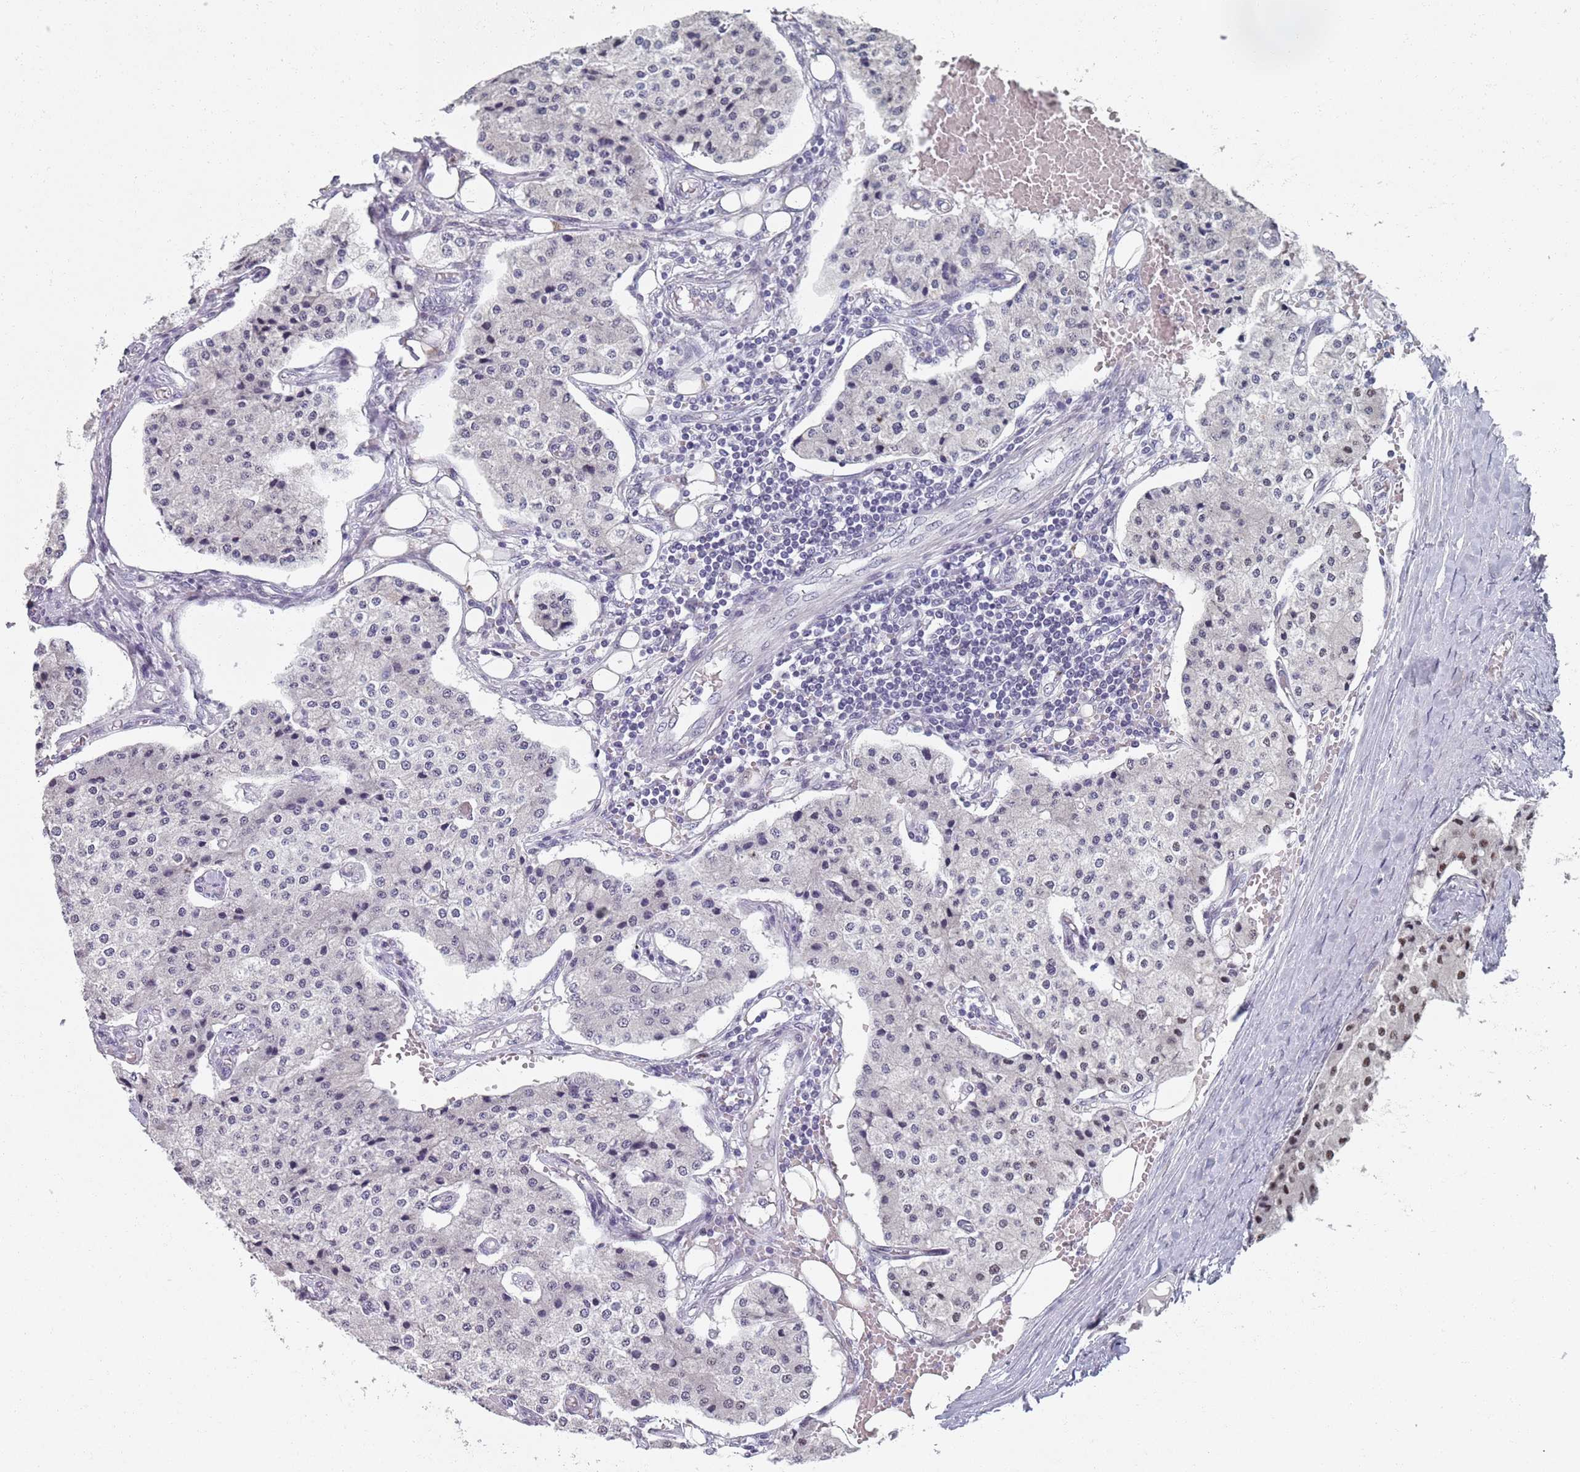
{"staining": {"intensity": "negative", "quantity": "none", "location": "none"}, "tissue": "carcinoid", "cell_type": "Tumor cells", "image_type": "cancer", "snomed": [{"axis": "morphology", "description": "Carcinoid, malignant, NOS"}, {"axis": "topography", "description": "Colon"}], "caption": "Immunohistochemical staining of malignant carcinoid displays no significant expression in tumor cells.", "gene": "SAMD1", "patient": {"sex": "female", "age": 52}}